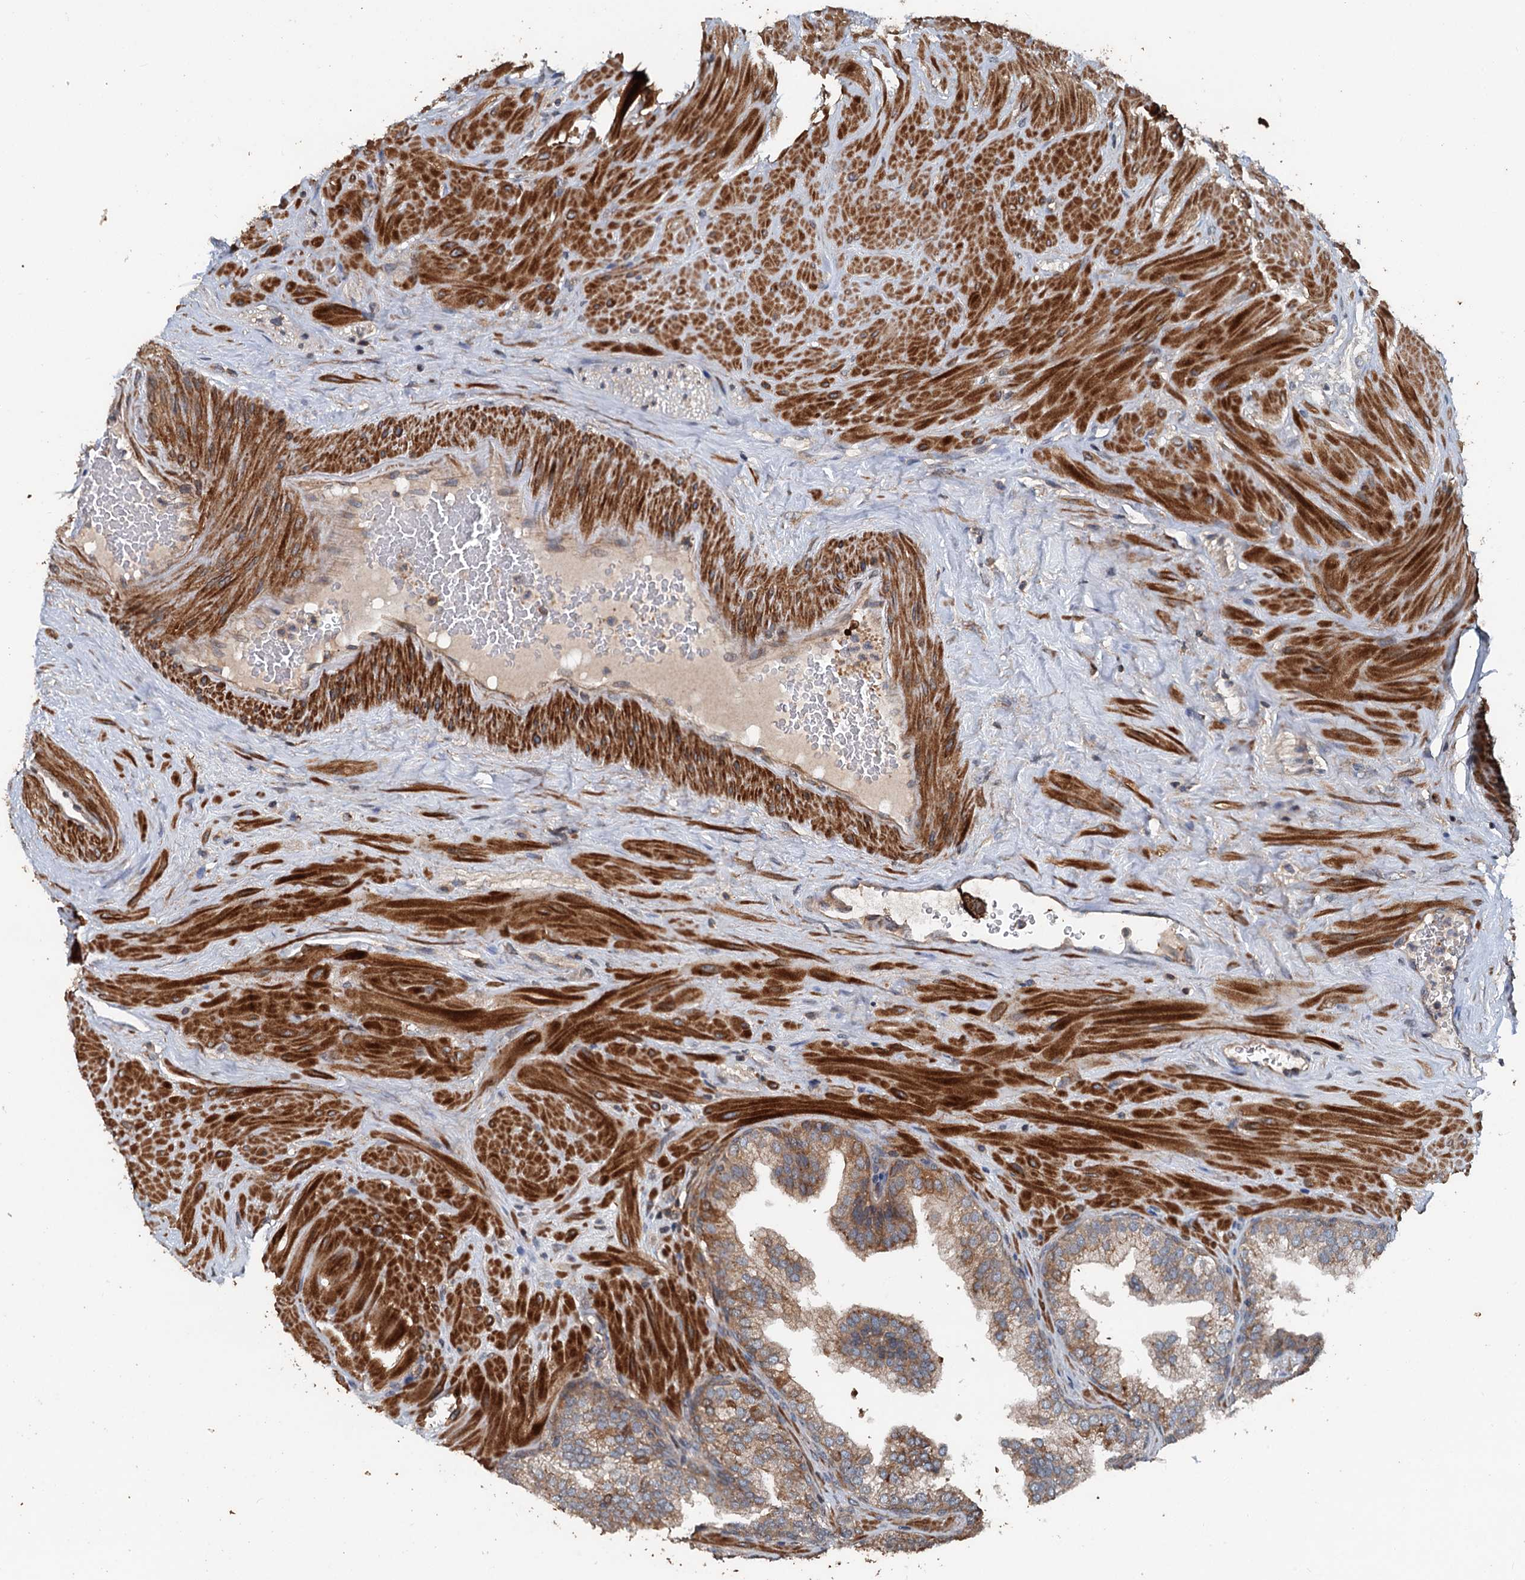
{"staining": {"intensity": "moderate", "quantity": ">75%", "location": "cytoplasmic/membranous"}, "tissue": "prostate", "cell_type": "Glandular cells", "image_type": "normal", "snomed": [{"axis": "morphology", "description": "Normal tissue, NOS"}, {"axis": "topography", "description": "Prostate"}], "caption": "Brown immunohistochemical staining in normal prostate exhibits moderate cytoplasmic/membranous positivity in approximately >75% of glandular cells. The protein is shown in brown color, while the nuclei are stained blue.", "gene": "TEDC1", "patient": {"sex": "male", "age": 60}}